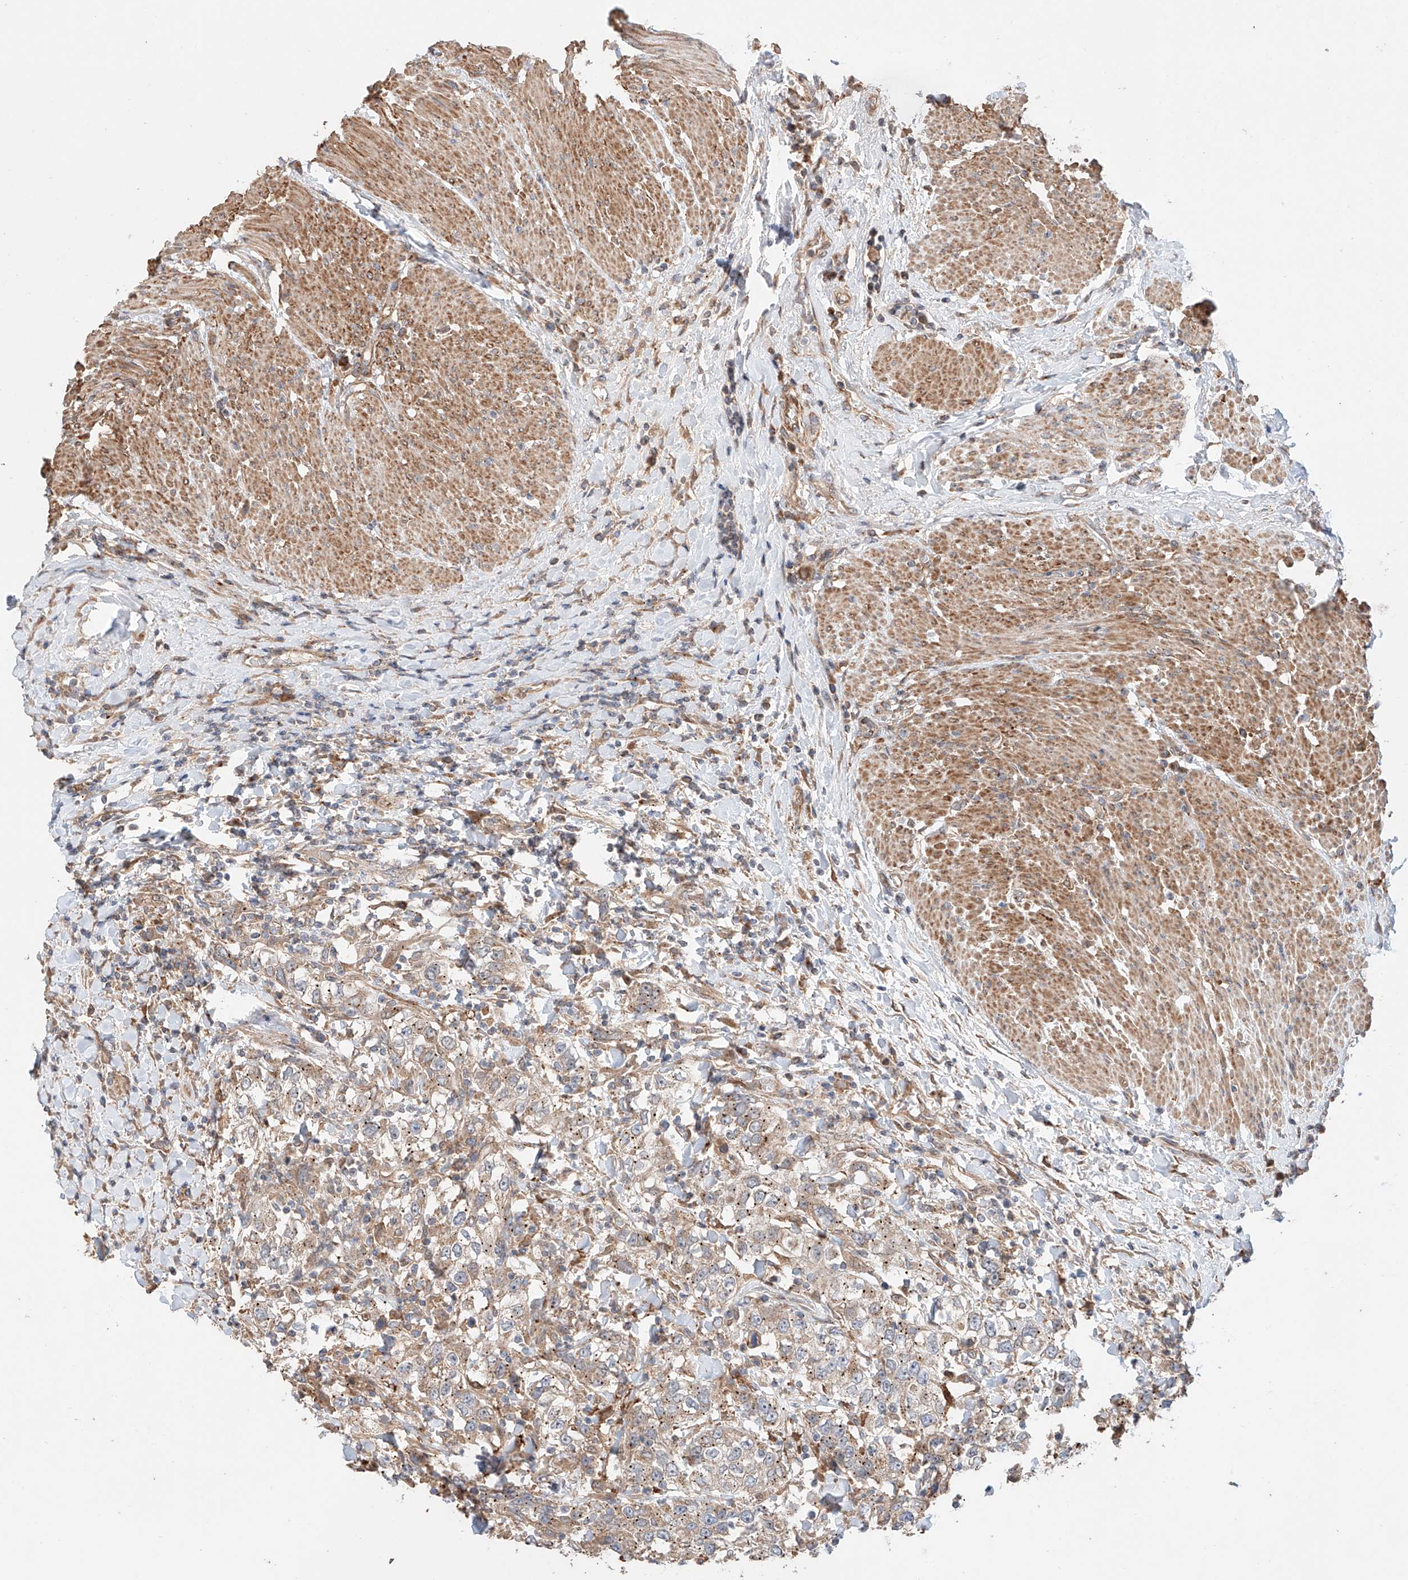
{"staining": {"intensity": "moderate", "quantity": ">75%", "location": "cytoplasmic/membranous"}, "tissue": "urothelial cancer", "cell_type": "Tumor cells", "image_type": "cancer", "snomed": [{"axis": "morphology", "description": "Urothelial carcinoma, High grade"}, {"axis": "topography", "description": "Urinary bladder"}], "caption": "Human urothelial cancer stained with a protein marker reveals moderate staining in tumor cells.", "gene": "MOSPD1", "patient": {"sex": "female", "age": 80}}